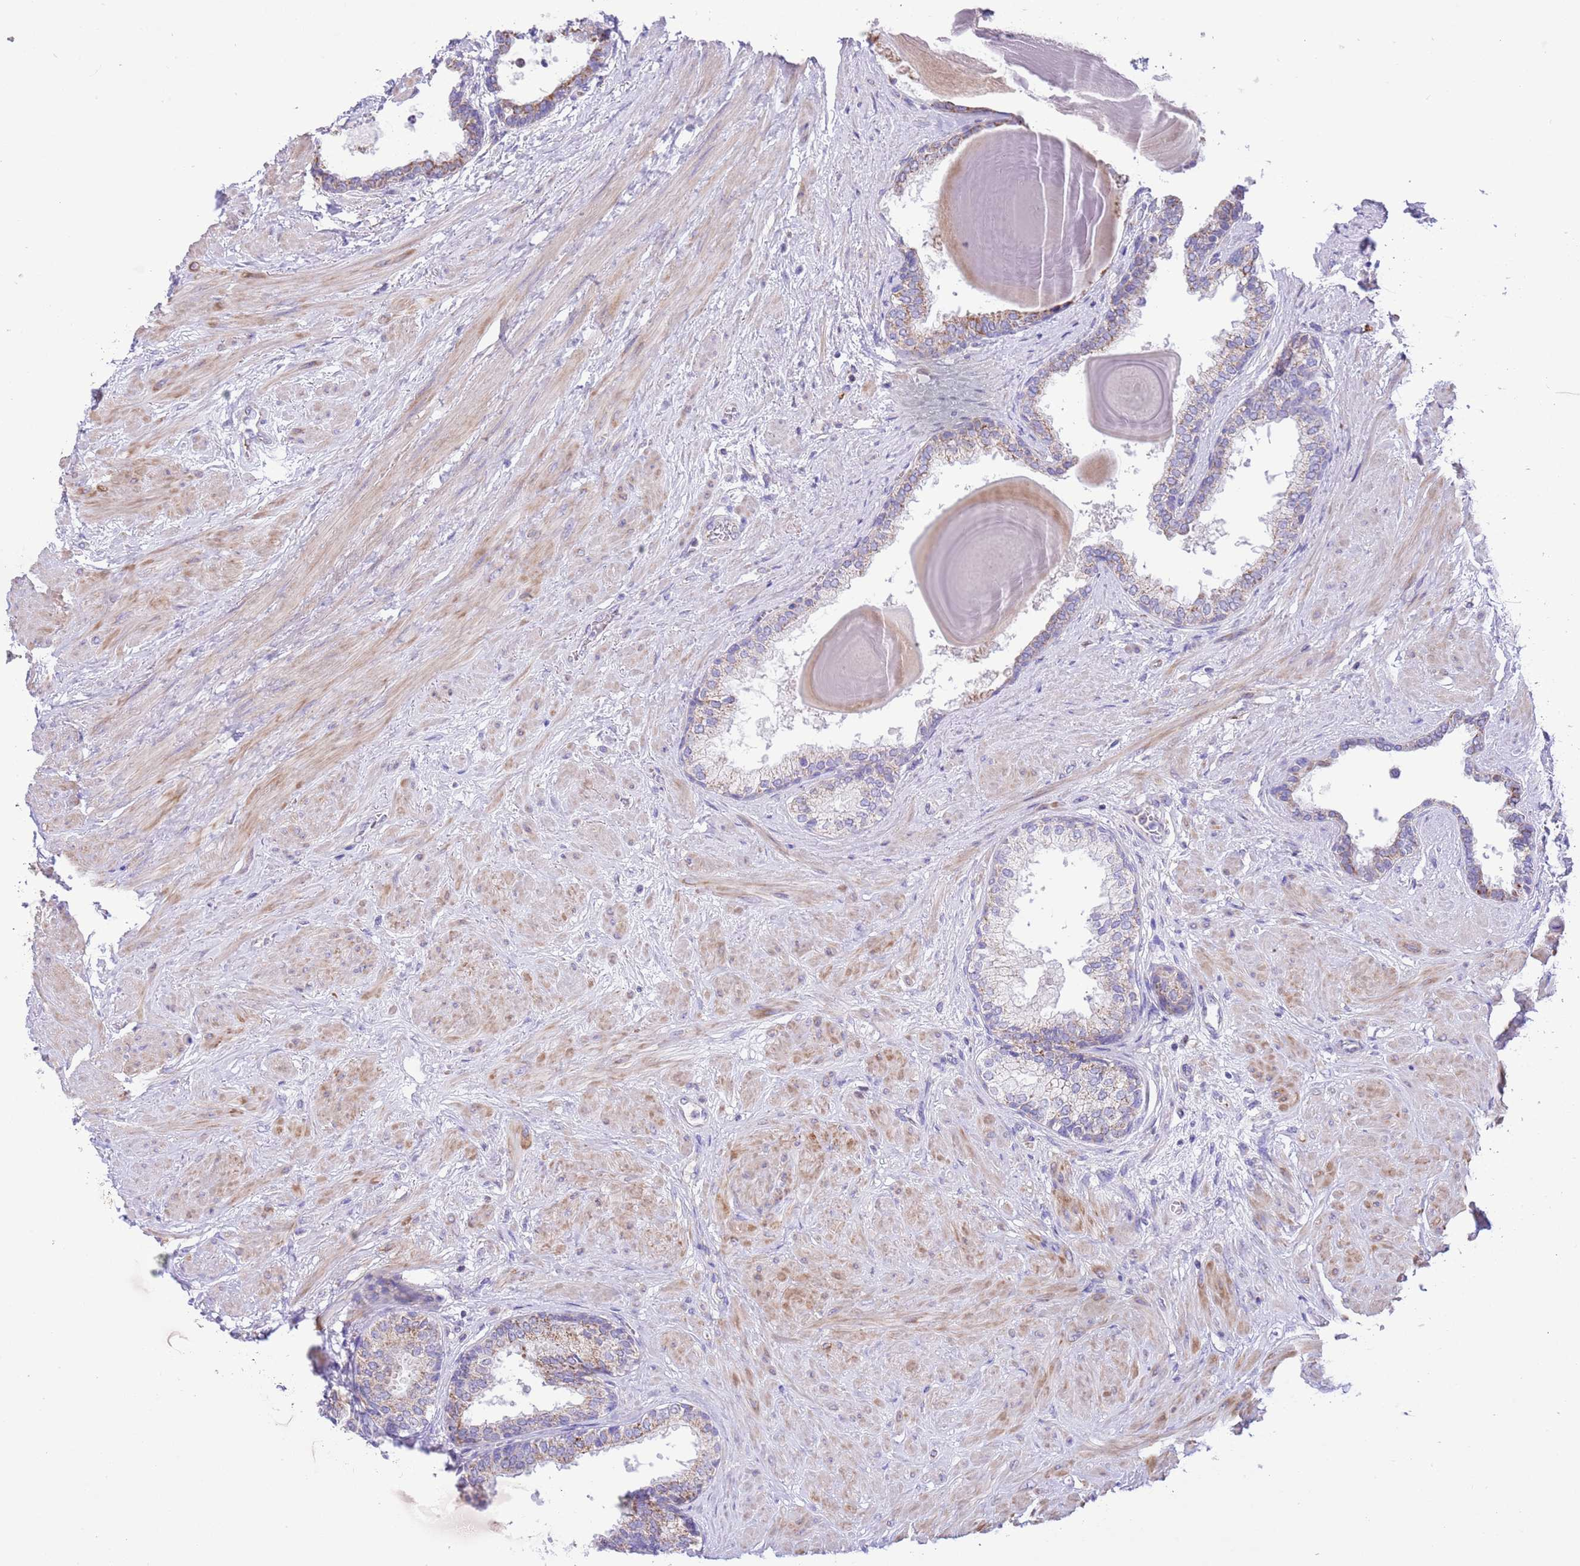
{"staining": {"intensity": "negative", "quantity": "none", "location": "none"}, "tissue": "prostate", "cell_type": "Glandular cells", "image_type": "normal", "snomed": [{"axis": "morphology", "description": "Normal tissue, NOS"}, {"axis": "topography", "description": "Prostate"}], "caption": "Glandular cells show no significant expression in unremarkable prostate. (Immunohistochemistry (ihc), brightfield microscopy, high magnification).", "gene": "SS18L2", "patient": {"sex": "male", "age": 48}}